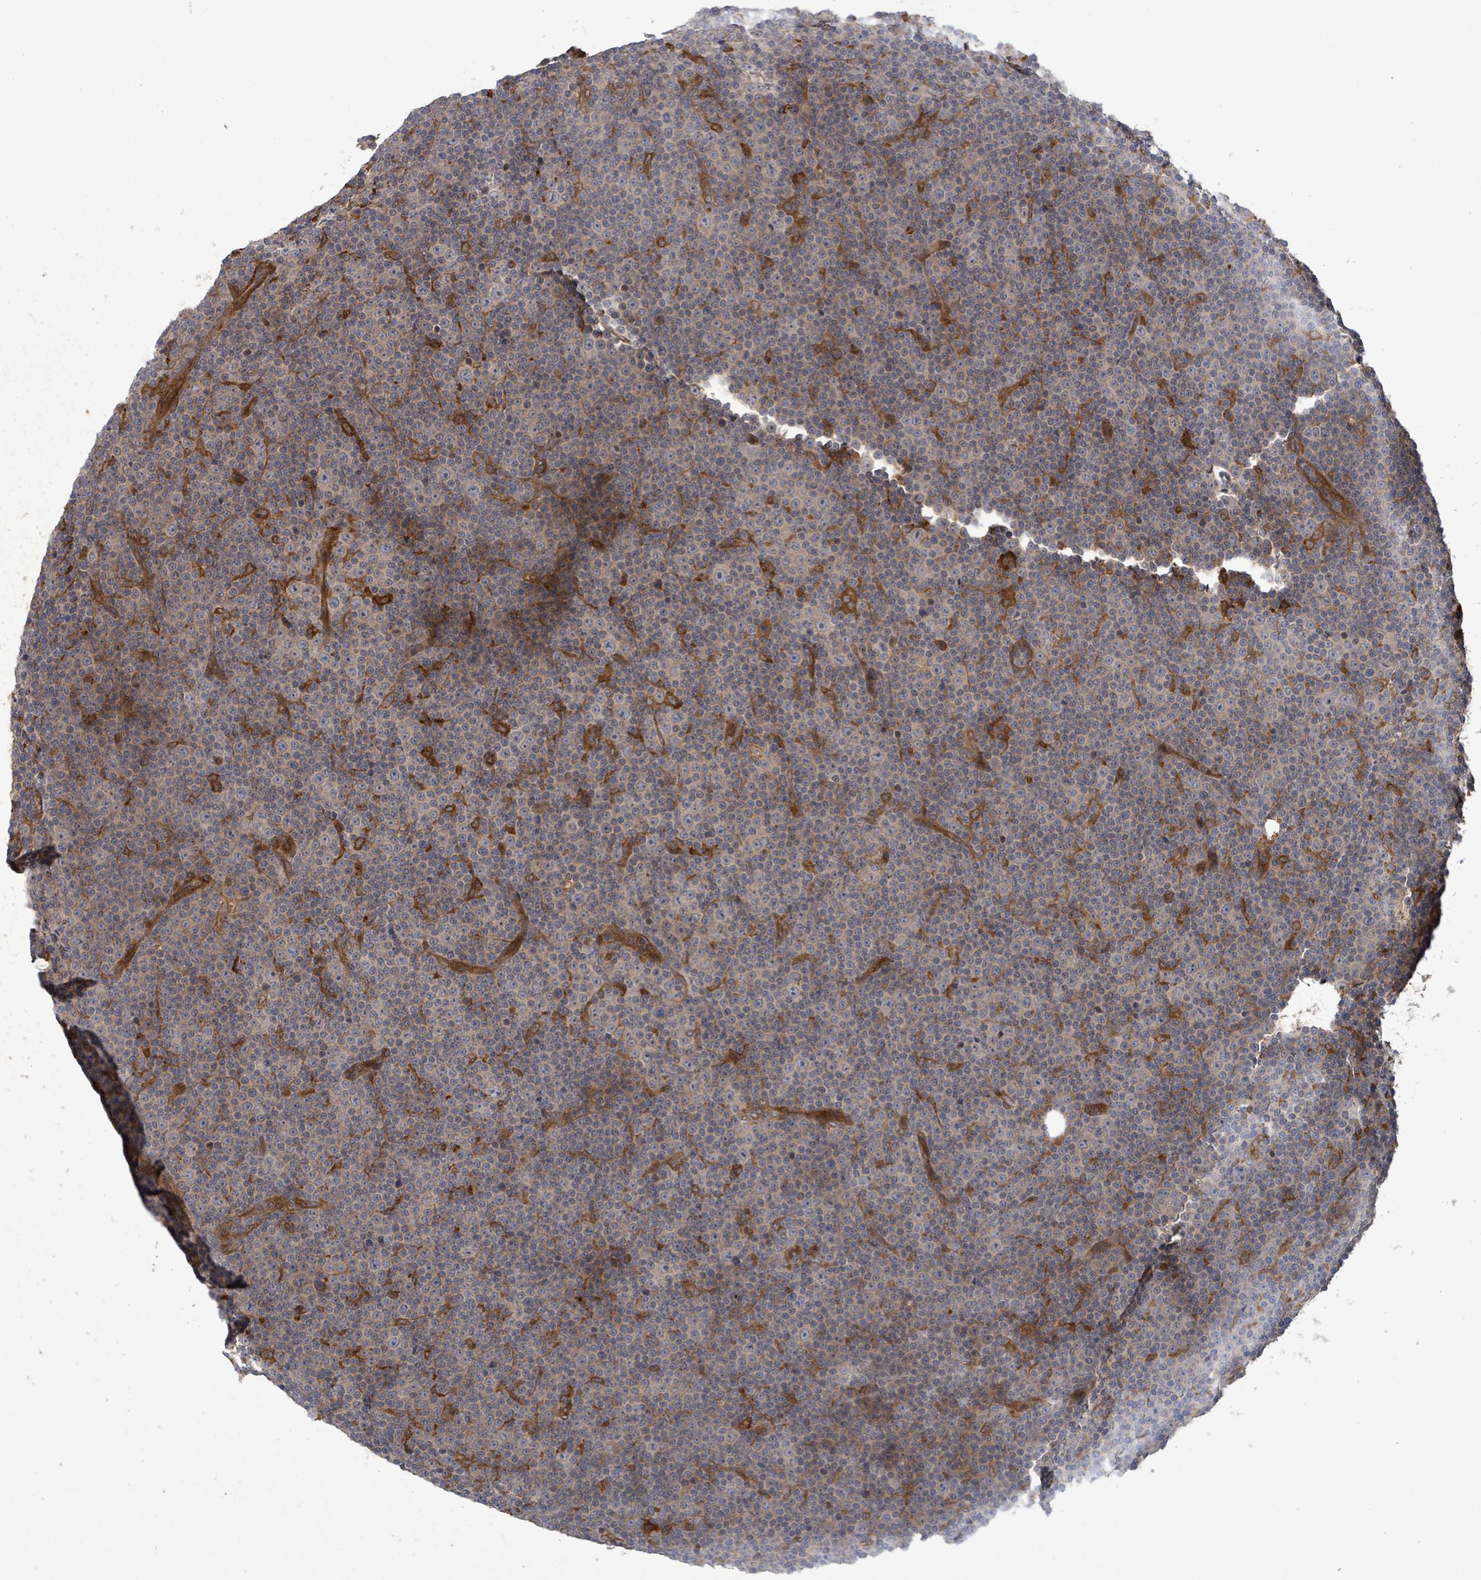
{"staining": {"intensity": "negative", "quantity": "none", "location": "none"}, "tissue": "lymphoma", "cell_type": "Tumor cells", "image_type": "cancer", "snomed": [{"axis": "morphology", "description": "Malignant lymphoma, non-Hodgkin's type, Low grade"}, {"axis": "topography", "description": "Lymph node"}], "caption": "High magnification brightfield microscopy of lymphoma stained with DAB (brown) and counterstained with hematoxylin (blue): tumor cells show no significant staining.", "gene": "MAP3K6", "patient": {"sex": "female", "age": 67}}